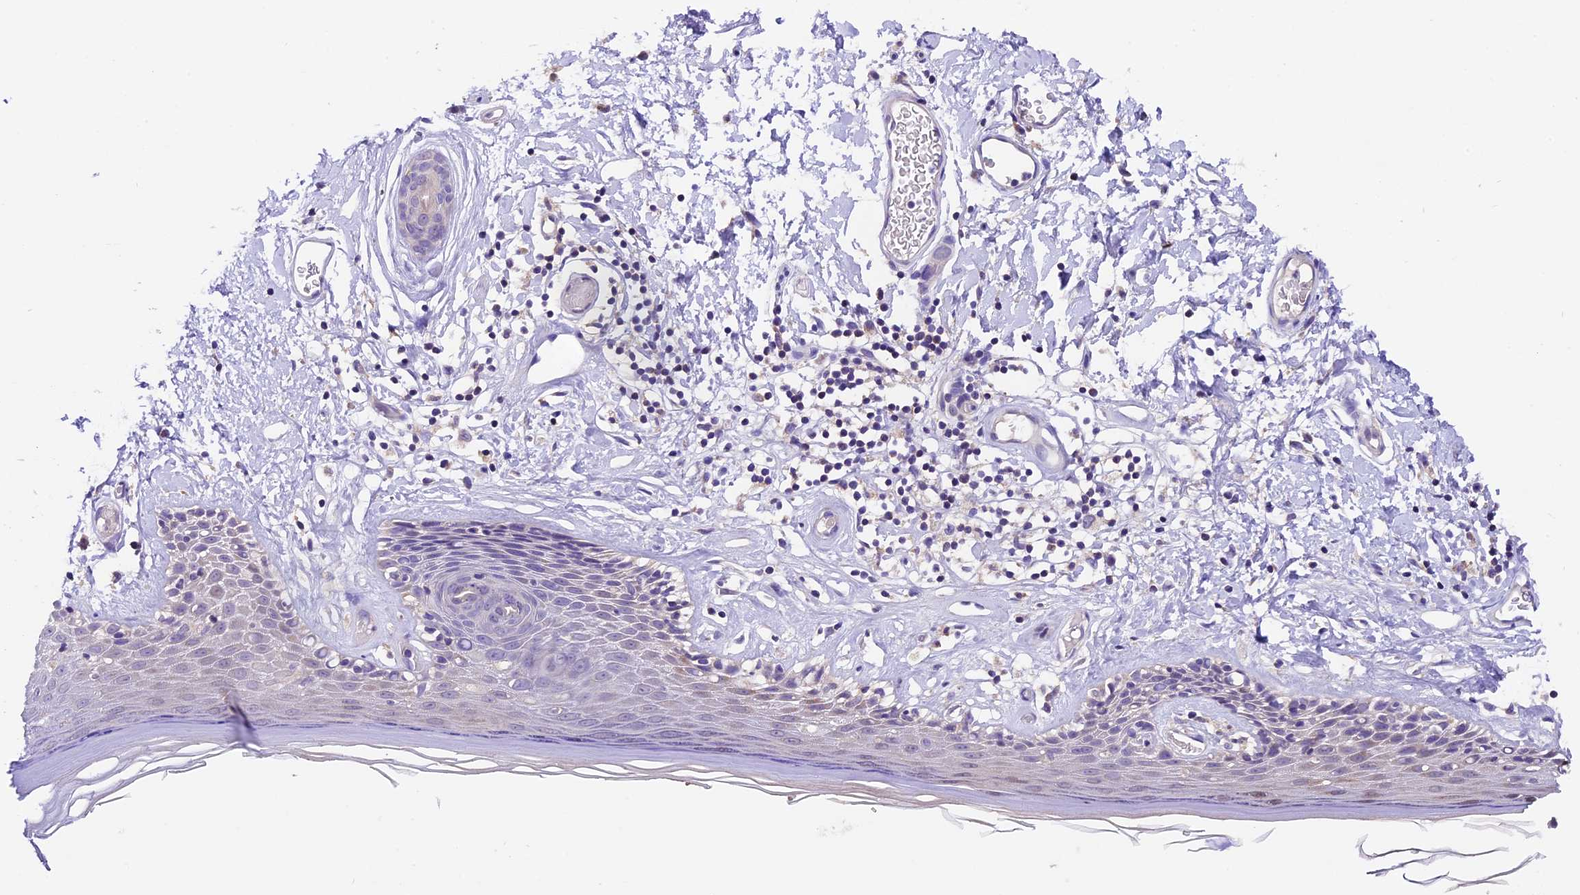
{"staining": {"intensity": "moderate", "quantity": "<25%", "location": "cytoplasmic/membranous"}, "tissue": "skin", "cell_type": "Epidermal cells", "image_type": "normal", "snomed": [{"axis": "morphology", "description": "Normal tissue, NOS"}, {"axis": "topography", "description": "Adipose tissue"}, {"axis": "topography", "description": "Vascular tissue"}, {"axis": "topography", "description": "Vulva"}, {"axis": "topography", "description": "Peripheral nerve tissue"}], "caption": "Moderate cytoplasmic/membranous staining is seen in approximately <25% of epidermal cells in benign skin.", "gene": "DDX28", "patient": {"sex": "female", "age": 86}}